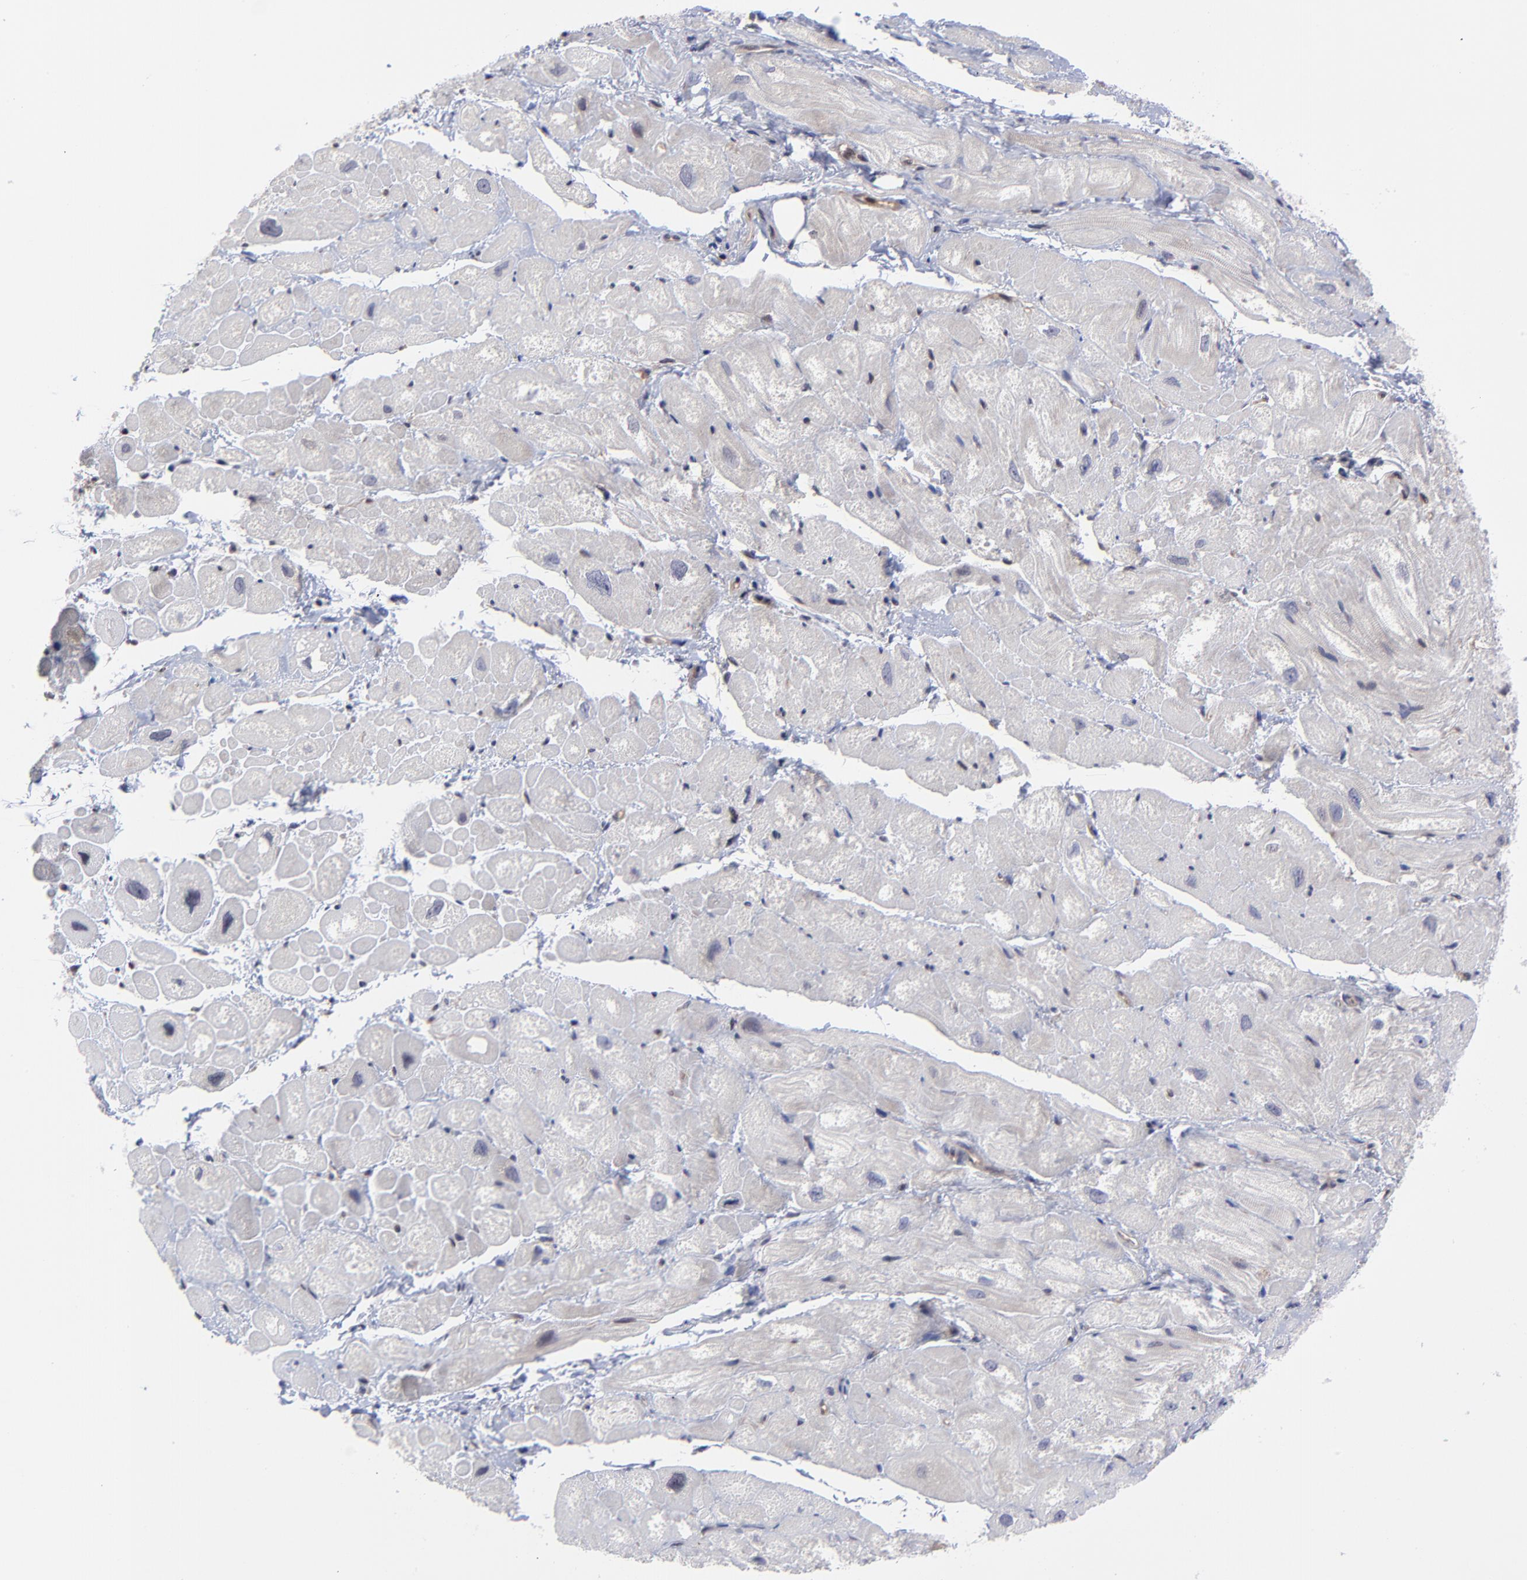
{"staining": {"intensity": "negative", "quantity": "none", "location": "none"}, "tissue": "heart muscle", "cell_type": "Cardiomyocytes", "image_type": "normal", "snomed": [{"axis": "morphology", "description": "Normal tissue, NOS"}, {"axis": "topography", "description": "Heart"}], "caption": "This is an immunohistochemistry image of normal heart muscle. There is no expression in cardiomyocytes.", "gene": "UBE2L6", "patient": {"sex": "male", "age": 49}}